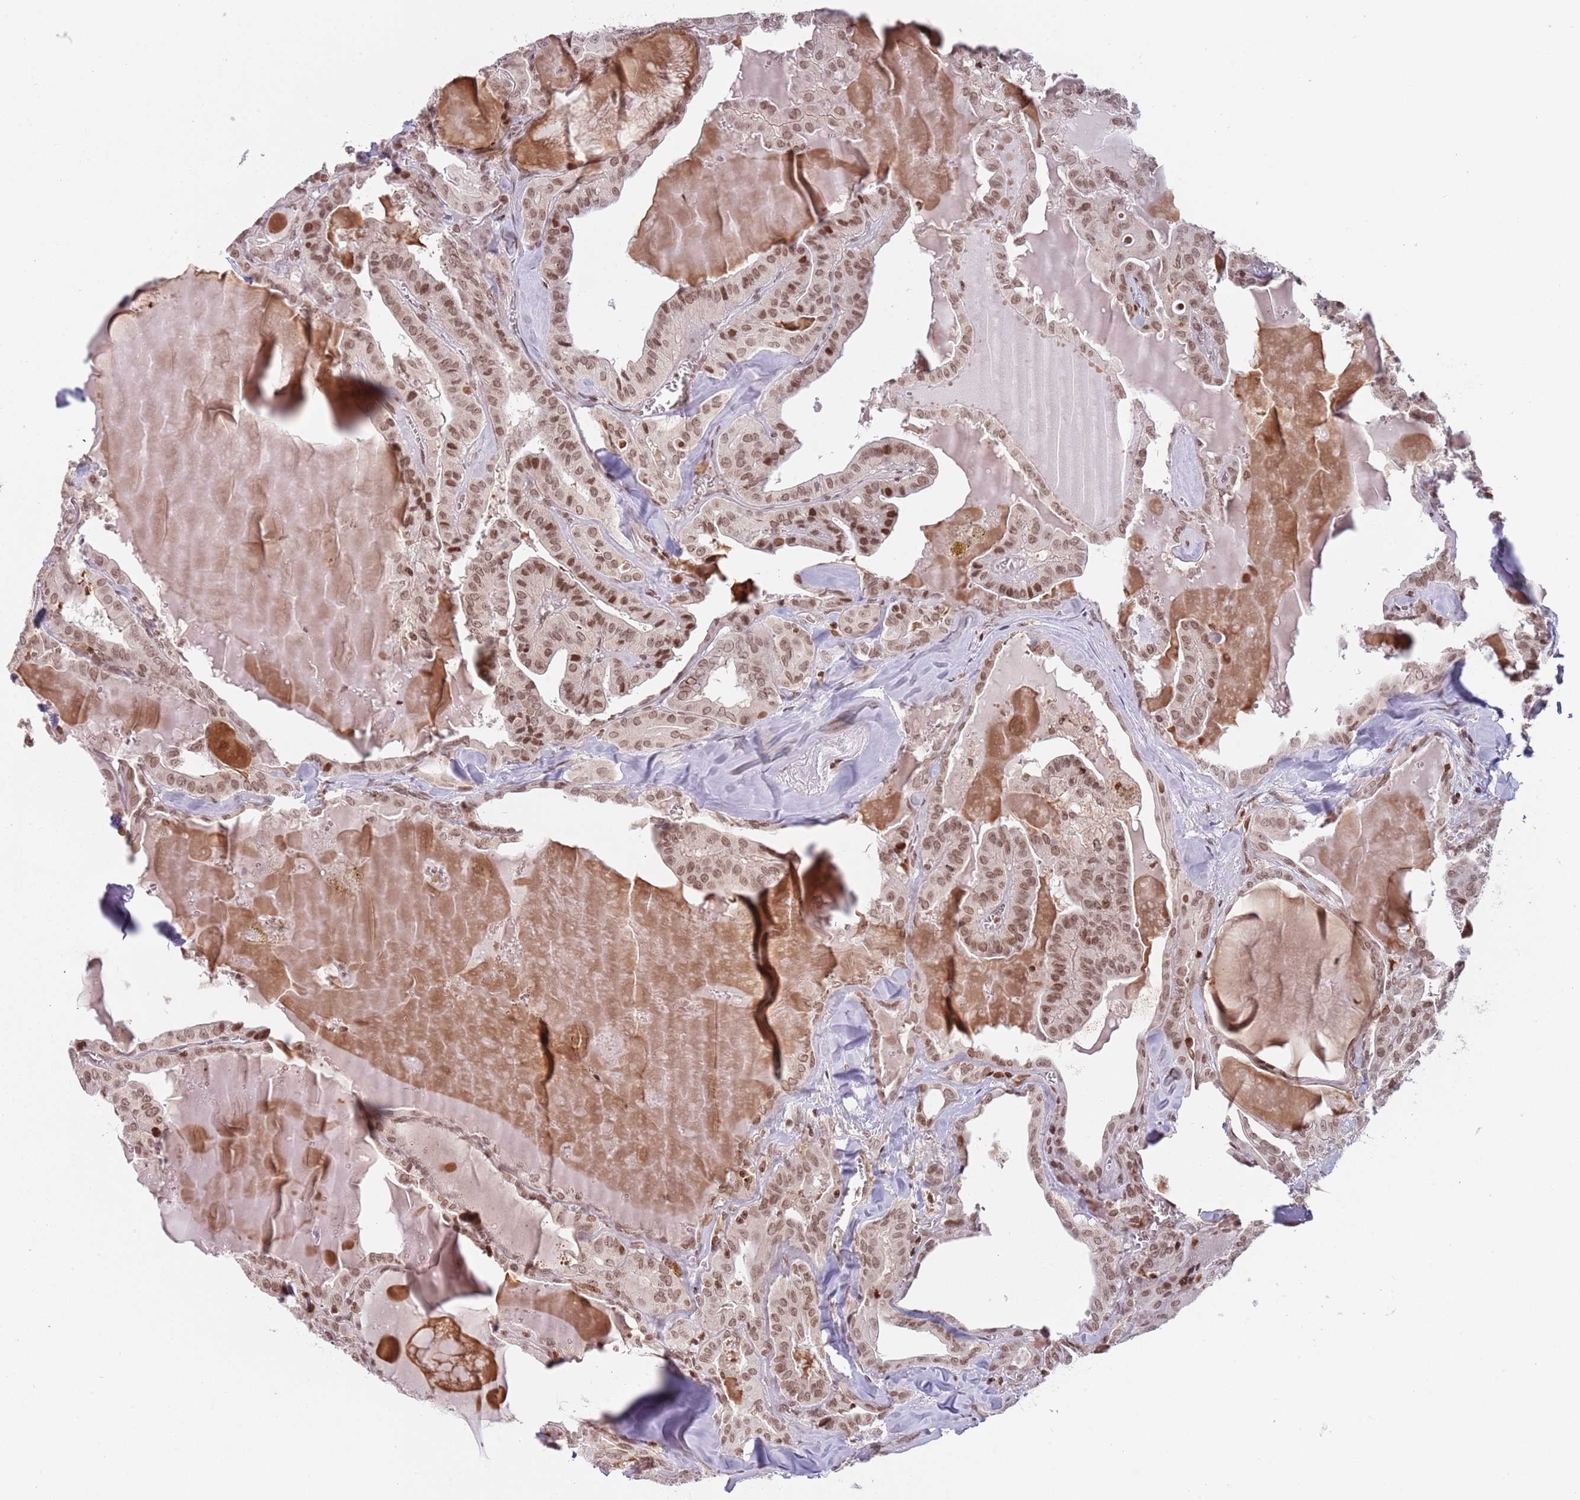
{"staining": {"intensity": "moderate", "quantity": ">75%", "location": "nuclear"}, "tissue": "thyroid cancer", "cell_type": "Tumor cells", "image_type": "cancer", "snomed": [{"axis": "morphology", "description": "Papillary adenocarcinoma, NOS"}, {"axis": "topography", "description": "Thyroid gland"}], "caption": "Immunohistochemical staining of thyroid cancer displays medium levels of moderate nuclear protein positivity in approximately >75% of tumor cells.", "gene": "SH3RF3", "patient": {"sex": "male", "age": 52}}